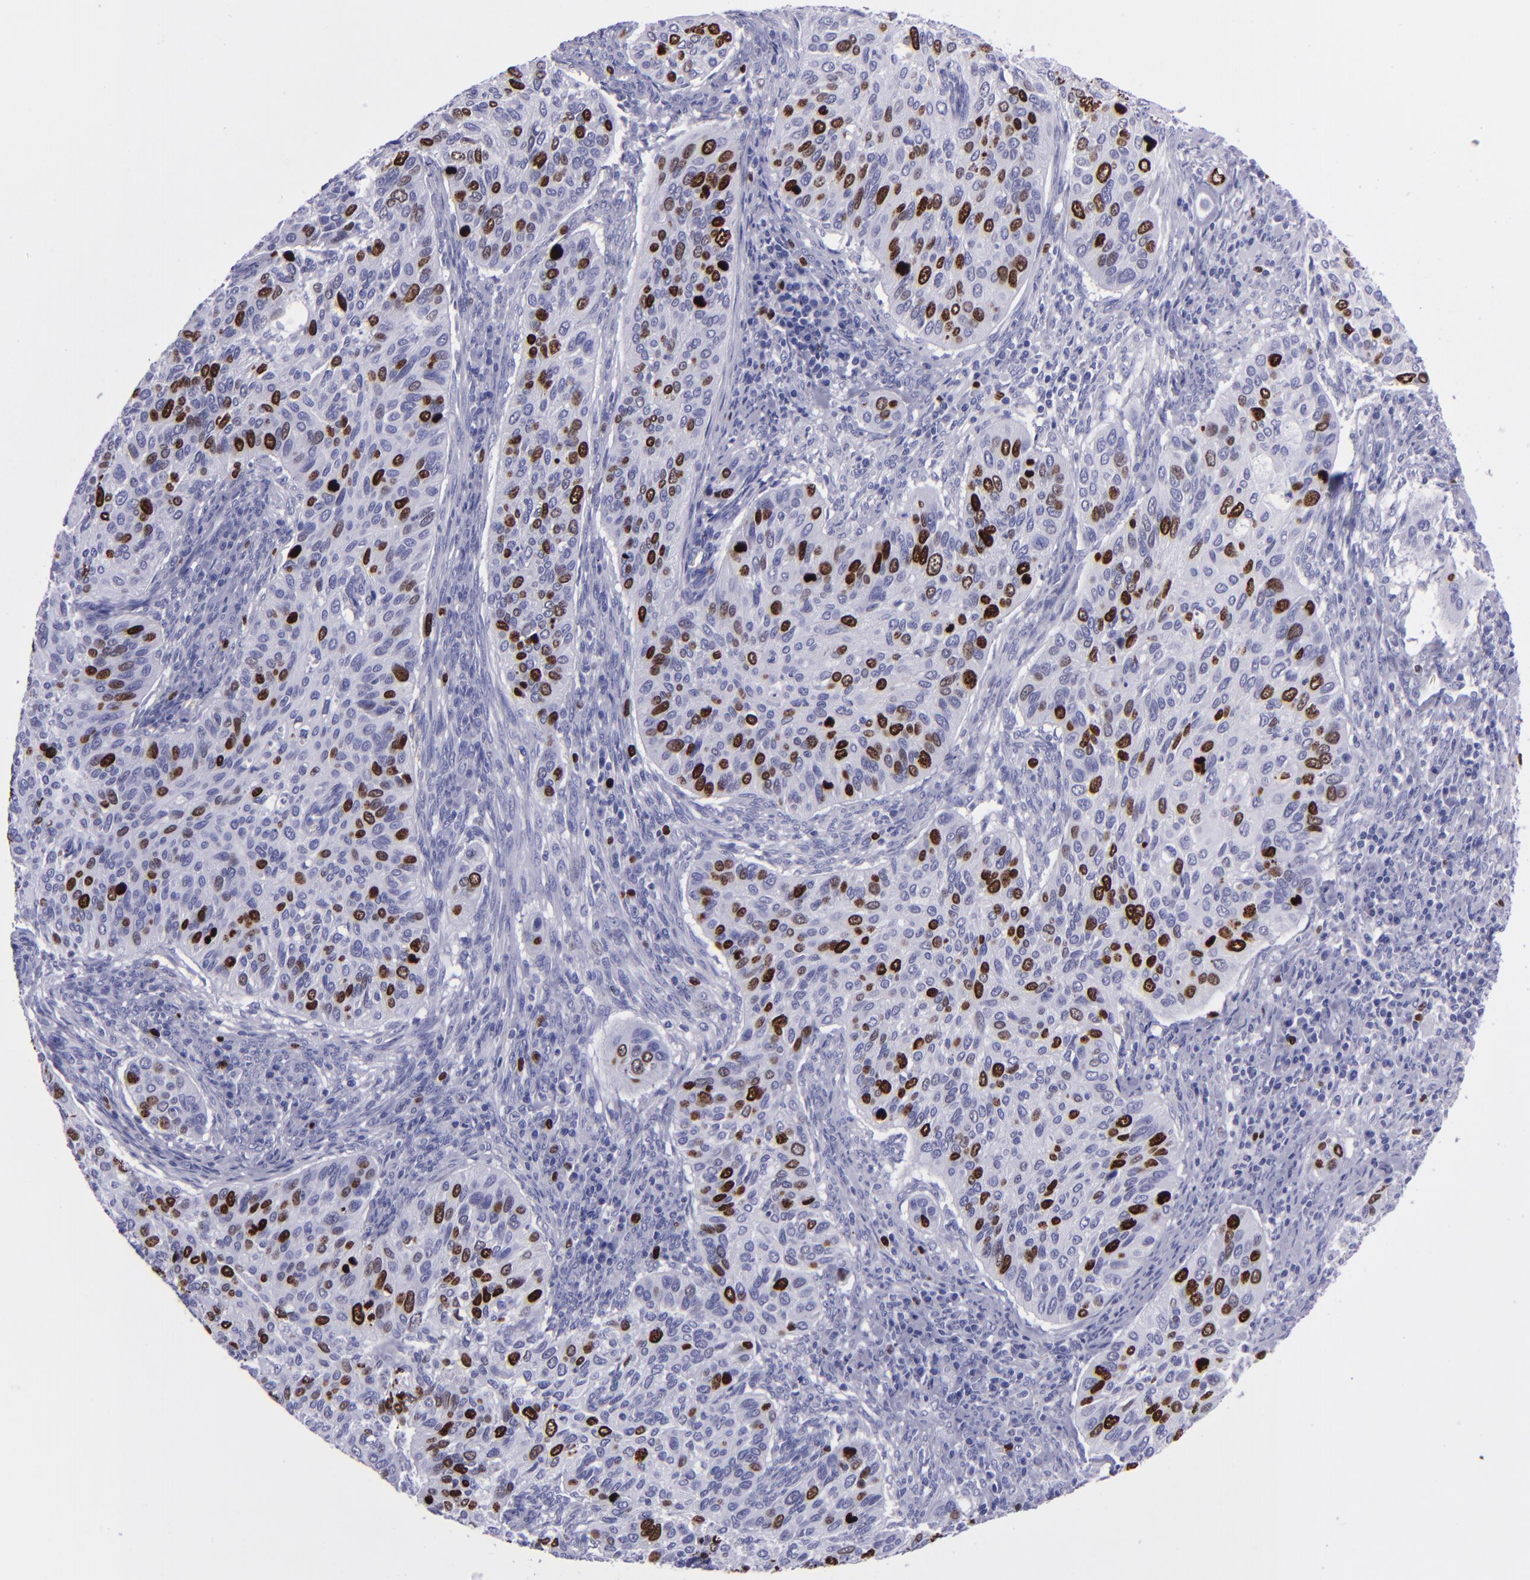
{"staining": {"intensity": "strong", "quantity": "25%-75%", "location": "nuclear"}, "tissue": "cervical cancer", "cell_type": "Tumor cells", "image_type": "cancer", "snomed": [{"axis": "morphology", "description": "Adenocarcinoma, NOS"}, {"axis": "topography", "description": "Cervix"}], "caption": "Cervical adenocarcinoma stained with immunohistochemistry (IHC) exhibits strong nuclear staining in about 25%-75% of tumor cells.", "gene": "TOP2A", "patient": {"sex": "female", "age": 29}}